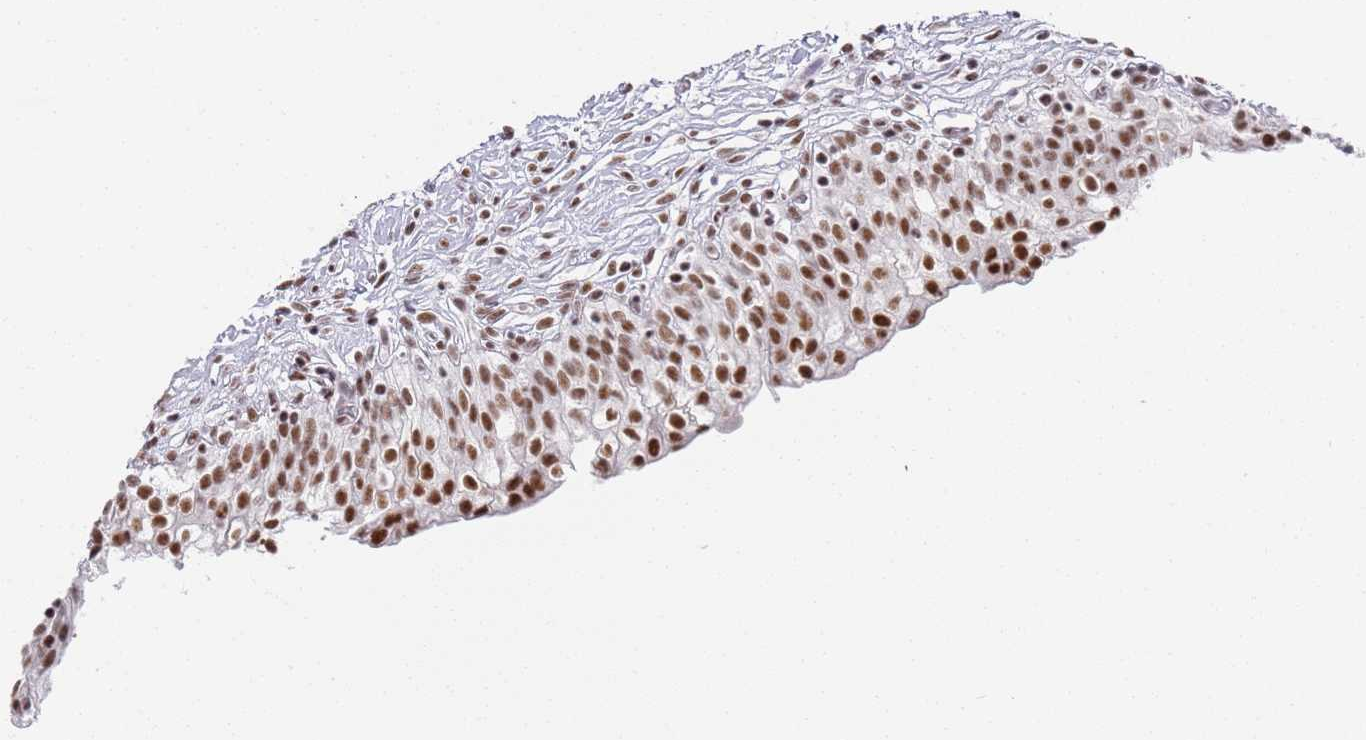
{"staining": {"intensity": "moderate", "quantity": ">75%", "location": "nuclear"}, "tissue": "urinary bladder", "cell_type": "Urothelial cells", "image_type": "normal", "snomed": [{"axis": "morphology", "description": "Normal tissue, NOS"}, {"axis": "topography", "description": "Urinary bladder"}], "caption": "IHC of normal urinary bladder exhibits medium levels of moderate nuclear positivity in approximately >75% of urothelial cells.", "gene": "AKAP8L", "patient": {"sex": "male", "age": 55}}